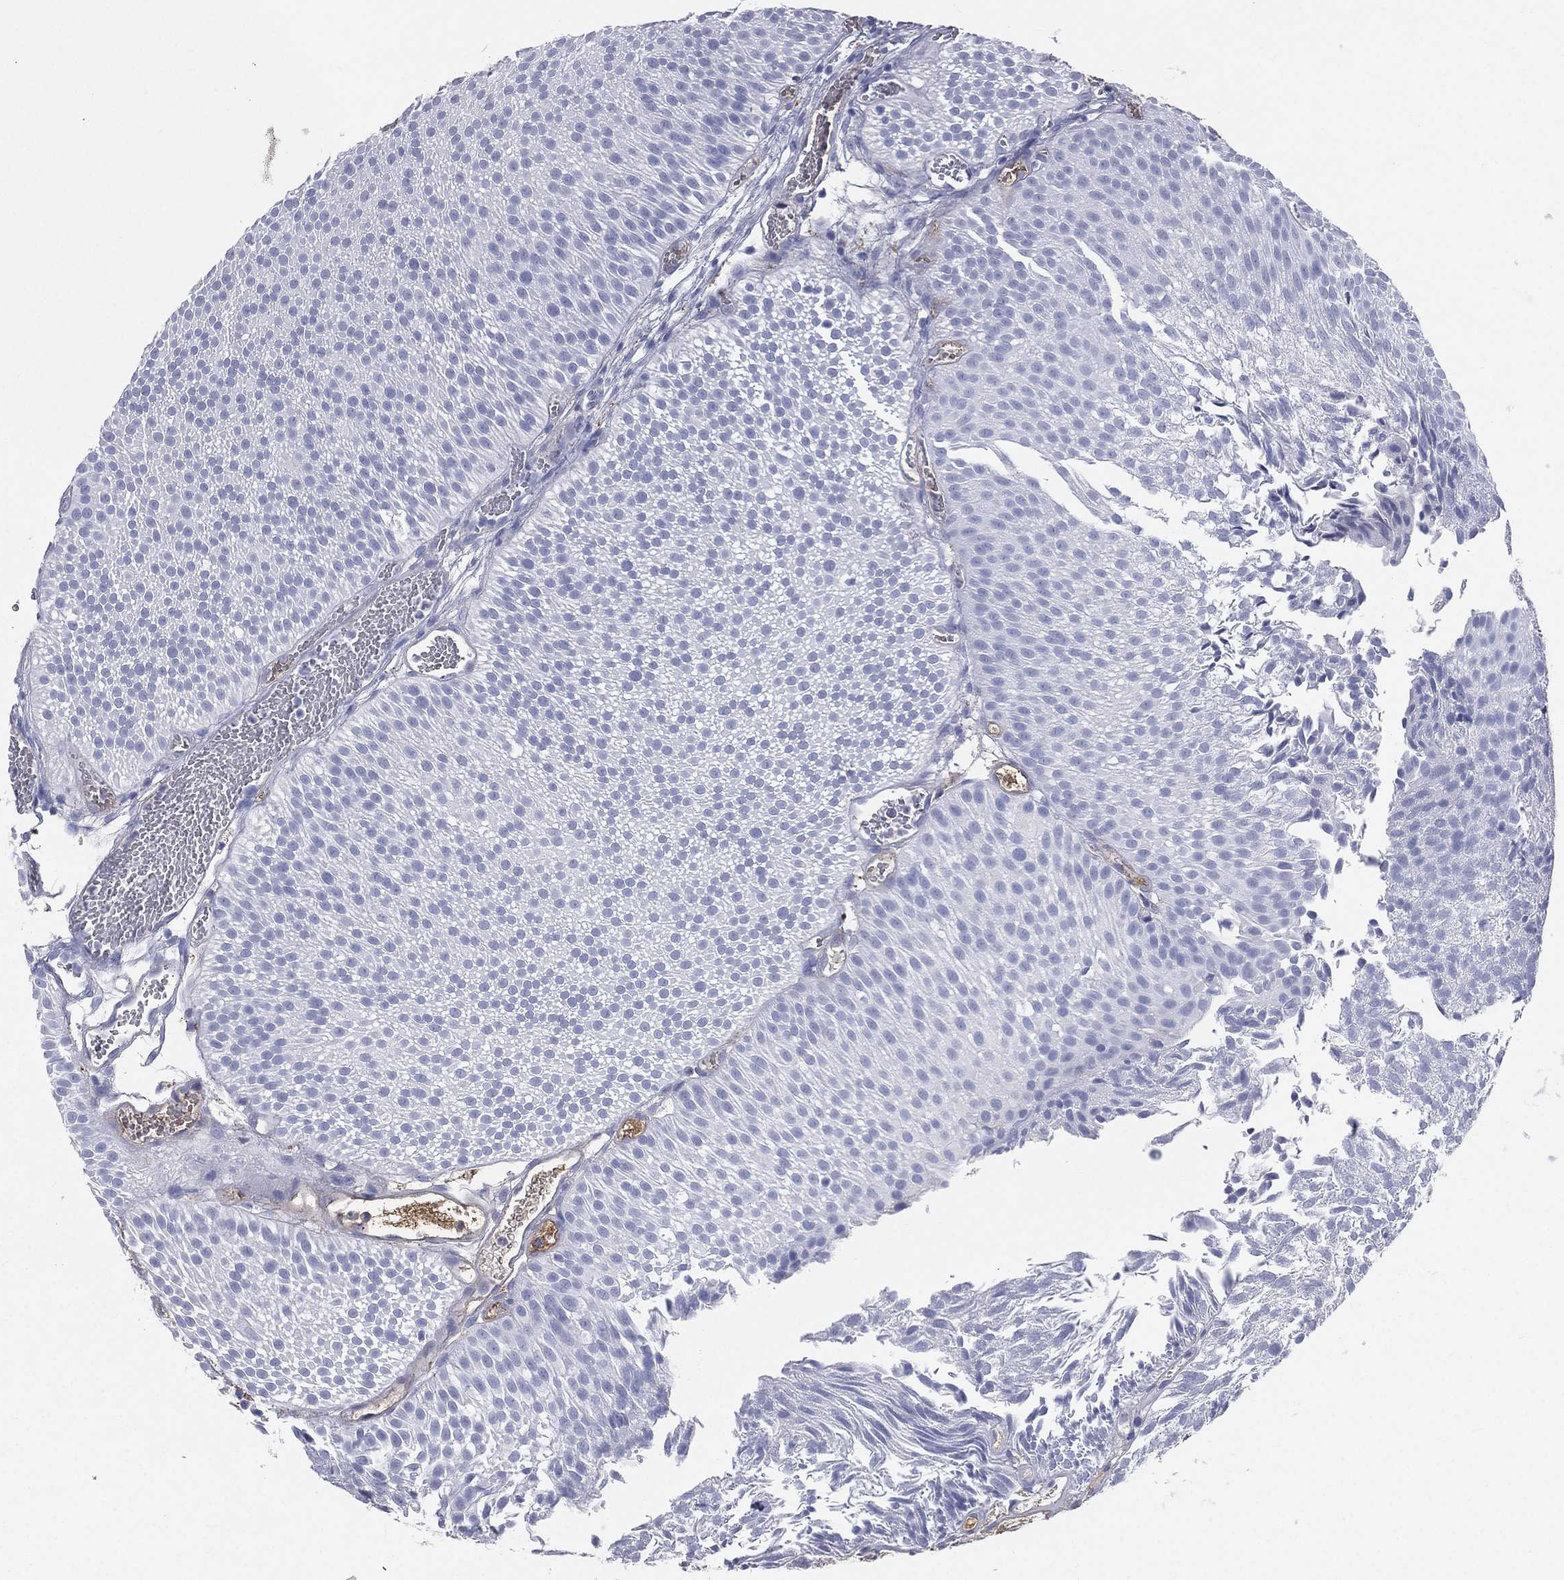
{"staining": {"intensity": "negative", "quantity": "none", "location": "none"}, "tissue": "urothelial cancer", "cell_type": "Tumor cells", "image_type": "cancer", "snomed": [{"axis": "morphology", "description": "Urothelial carcinoma, Low grade"}, {"axis": "topography", "description": "Urinary bladder"}], "caption": "The IHC histopathology image has no significant staining in tumor cells of urothelial cancer tissue.", "gene": "HP", "patient": {"sex": "male", "age": 65}}